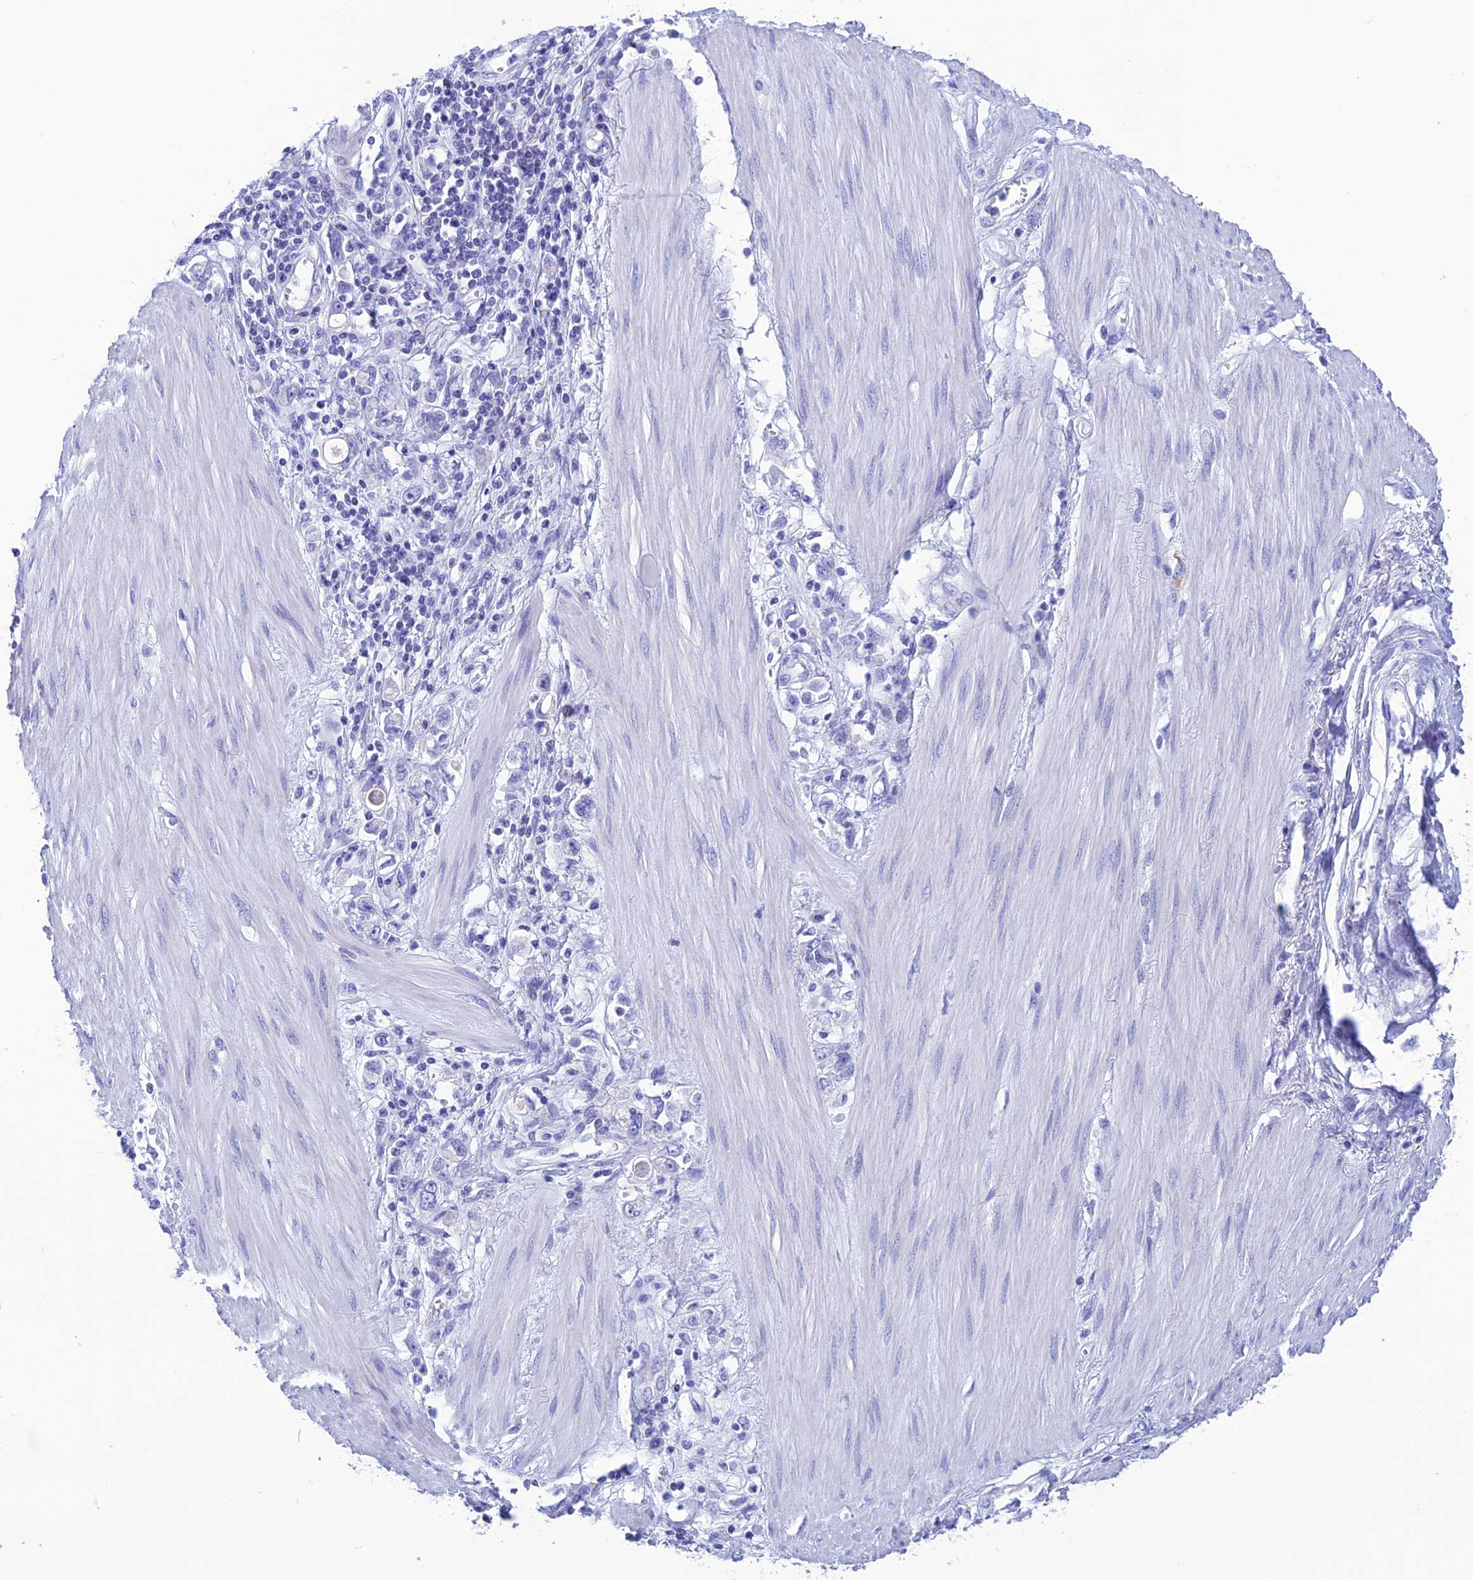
{"staining": {"intensity": "negative", "quantity": "none", "location": "none"}, "tissue": "stomach cancer", "cell_type": "Tumor cells", "image_type": "cancer", "snomed": [{"axis": "morphology", "description": "Adenocarcinoma, NOS"}, {"axis": "topography", "description": "Stomach"}], "caption": "This is an immunohistochemistry (IHC) micrograph of human stomach cancer (adenocarcinoma). There is no positivity in tumor cells.", "gene": "NXPE4", "patient": {"sex": "female", "age": 76}}